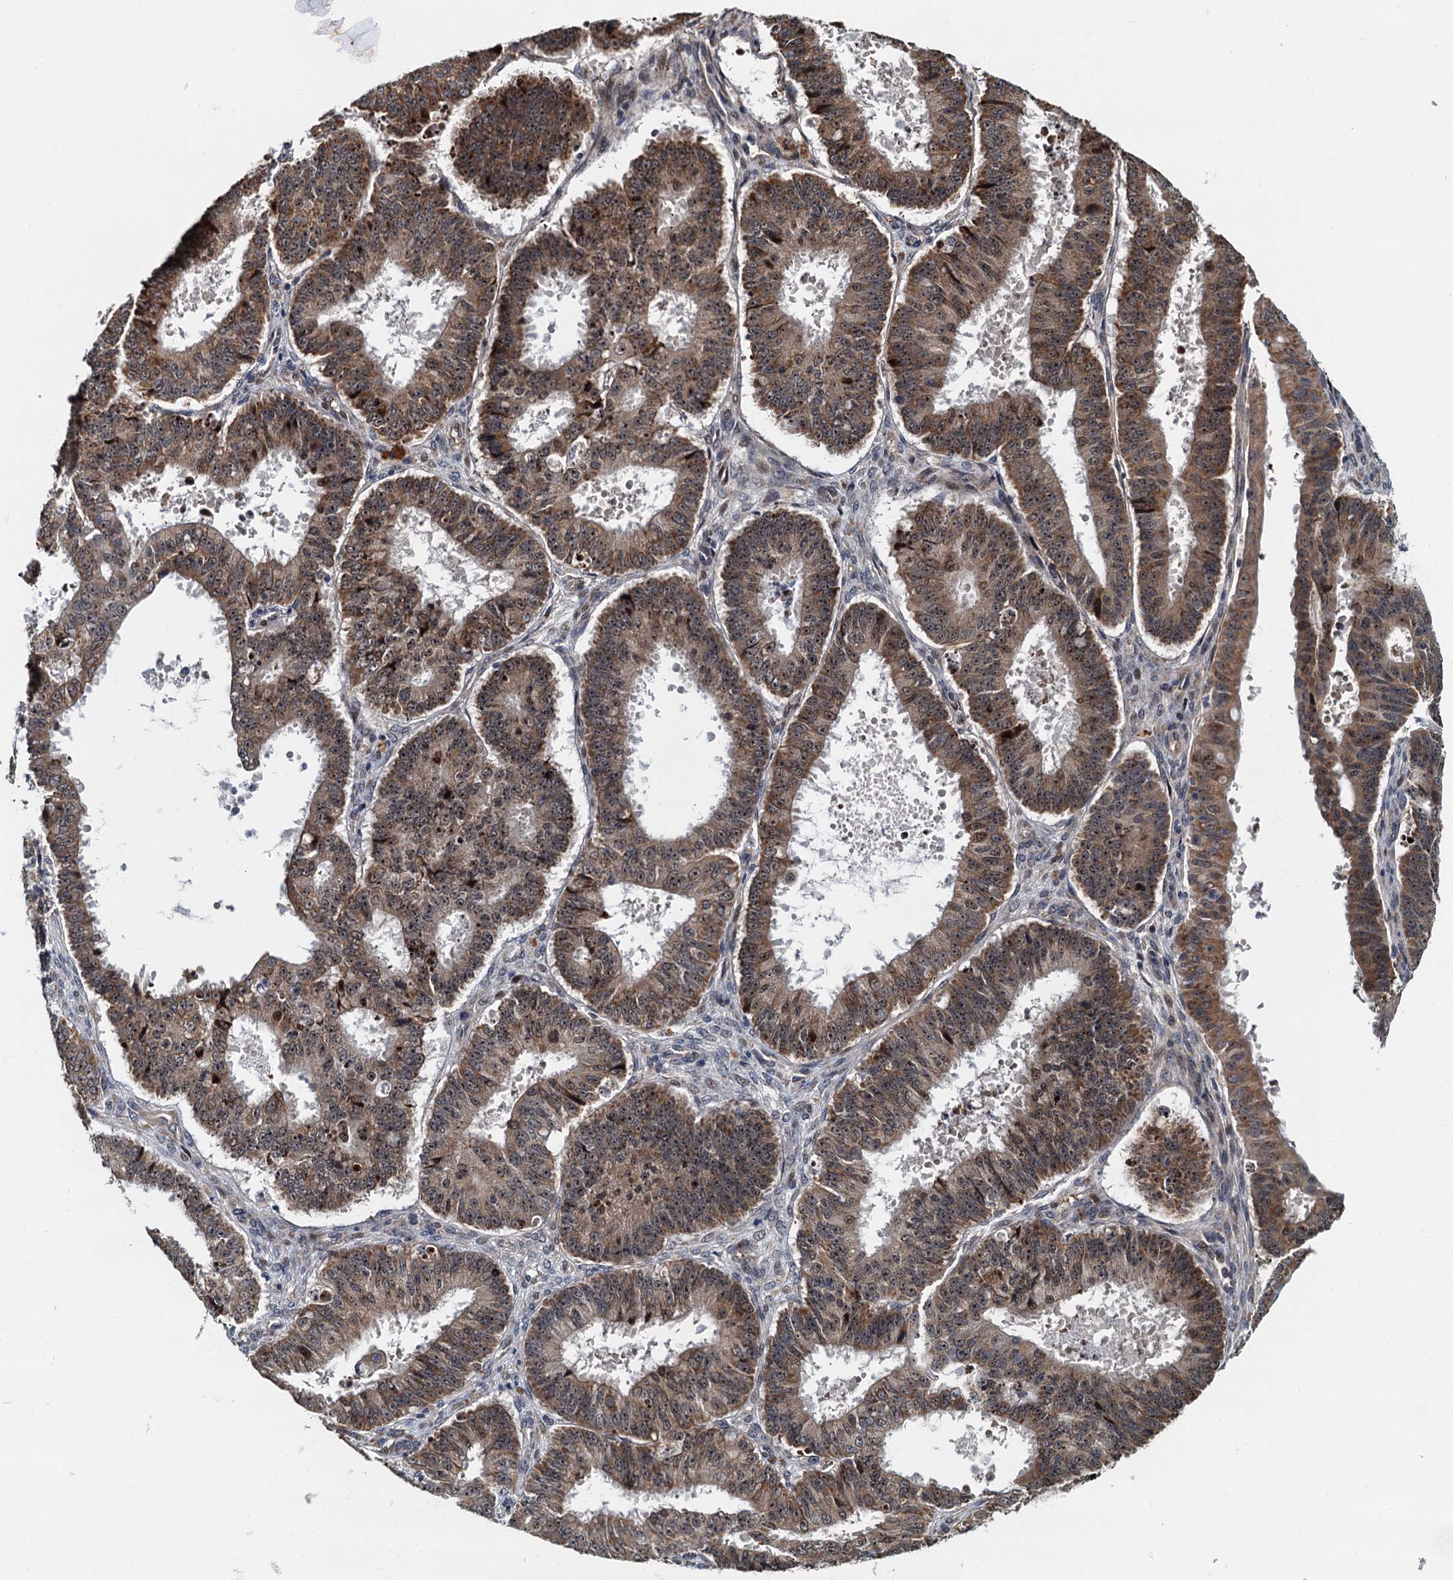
{"staining": {"intensity": "moderate", "quantity": ">75%", "location": "cytoplasmic/membranous,nuclear"}, "tissue": "ovarian cancer", "cell_type": "Tumor cells", "image_type": "cancer", "snomed": [{"axis": "morphology", "description": "Carcinoma, endometroid"}, {"axis": "topography", "description": "Appendix"}, {"axis": "topography", "description": "Ovary"}], "caption": "The micrograph reveals immunohistochemical staining of endometroid carcinoma (ovarian). There is moderate cytoplasmic/membranous and nuclear expression is appreciated in about >75% of tumor cells. The protein of interest is shown in brown color, while the nuclei are stained blue.", "gene": "DNAJC21", "patient": {"sex": "female", "age": 42}}